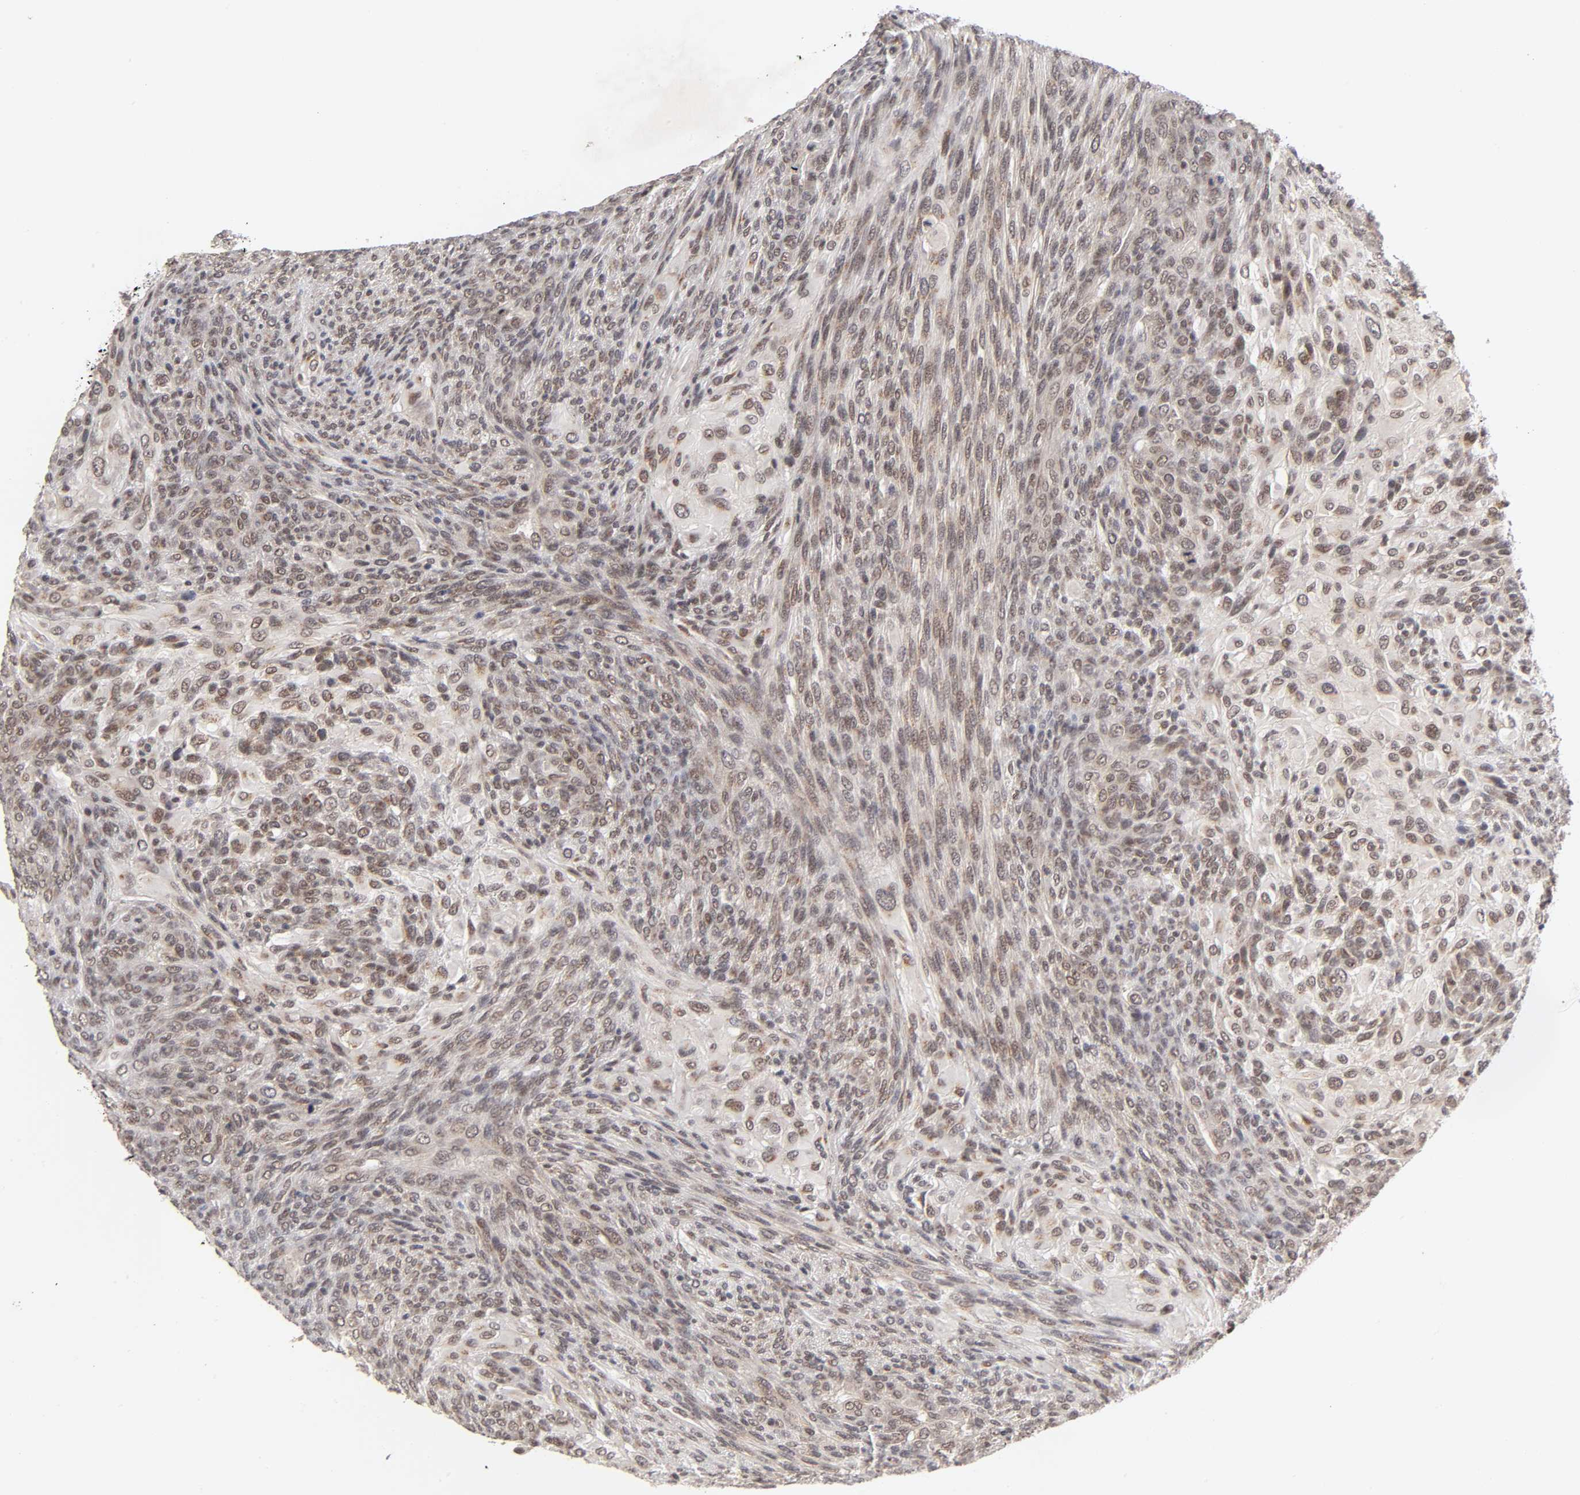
{"staining": {"intensity": "moderate", "quantity": ">75%", "location": "nuclear"}, "tissue": "glioma", "cell_type": "Tumor cells", "image_type": "cancer", "snomed": [{"axis": "morphology", "description": "Glioma, malignant, High grade"}, {"axis": "topography", "description": "Cerebral cortex"}], "caption": "Immunohistochemical staining of human malignant glioma (high-grade) demonstrates medium levels of moderate nuclear staining in approximately >75% of tumor cells. (IHC, brightfield microscopy, high magnification).", "gene": "EP300", "patient": {"sex": "female", "age": 55}}